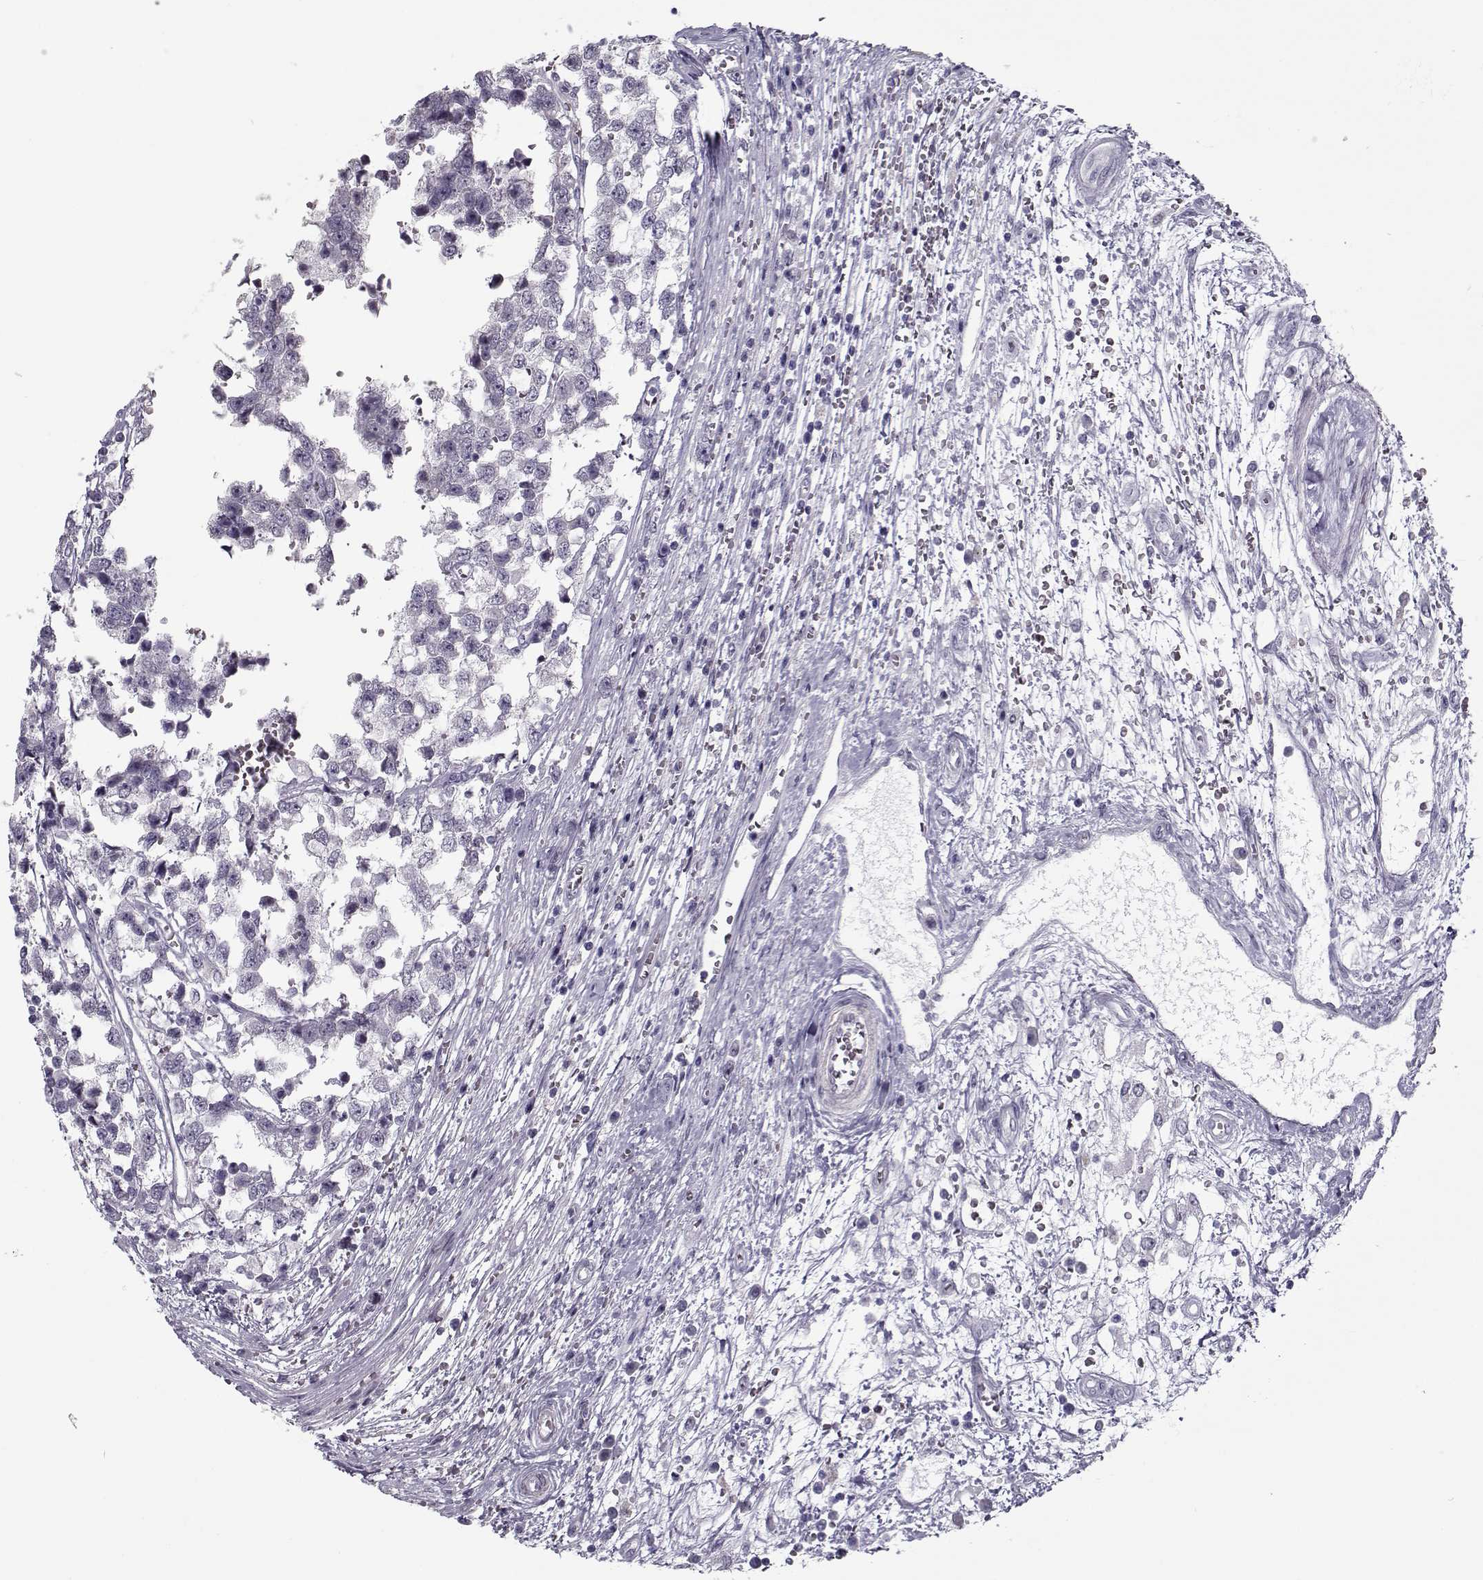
{"staining": {"intensity": "negative", "quantity": "none", "location": "none"}, "tissue": "testis cancer", "cell_type": "Tumor cells", "image_type": "cancer", "snomed": [{"axis": "morphology", "description": "Normal tissue, NOS"}, {"axis": "morphology", "description": "Seminoma, NOS"}, {"axis": "topography", "description": "Testis"}, {"axis": "topography", "description": "Epididymis"}], "caption": "High magnification brightfield microscopy of testis cancer (seminoma) stained with DAB (brown) and counterstained with hematoxylin (blue): tumor cells show no significant expression.", "gene": "CIBAR1", "patient": {"sex": "male", "age": 34}}